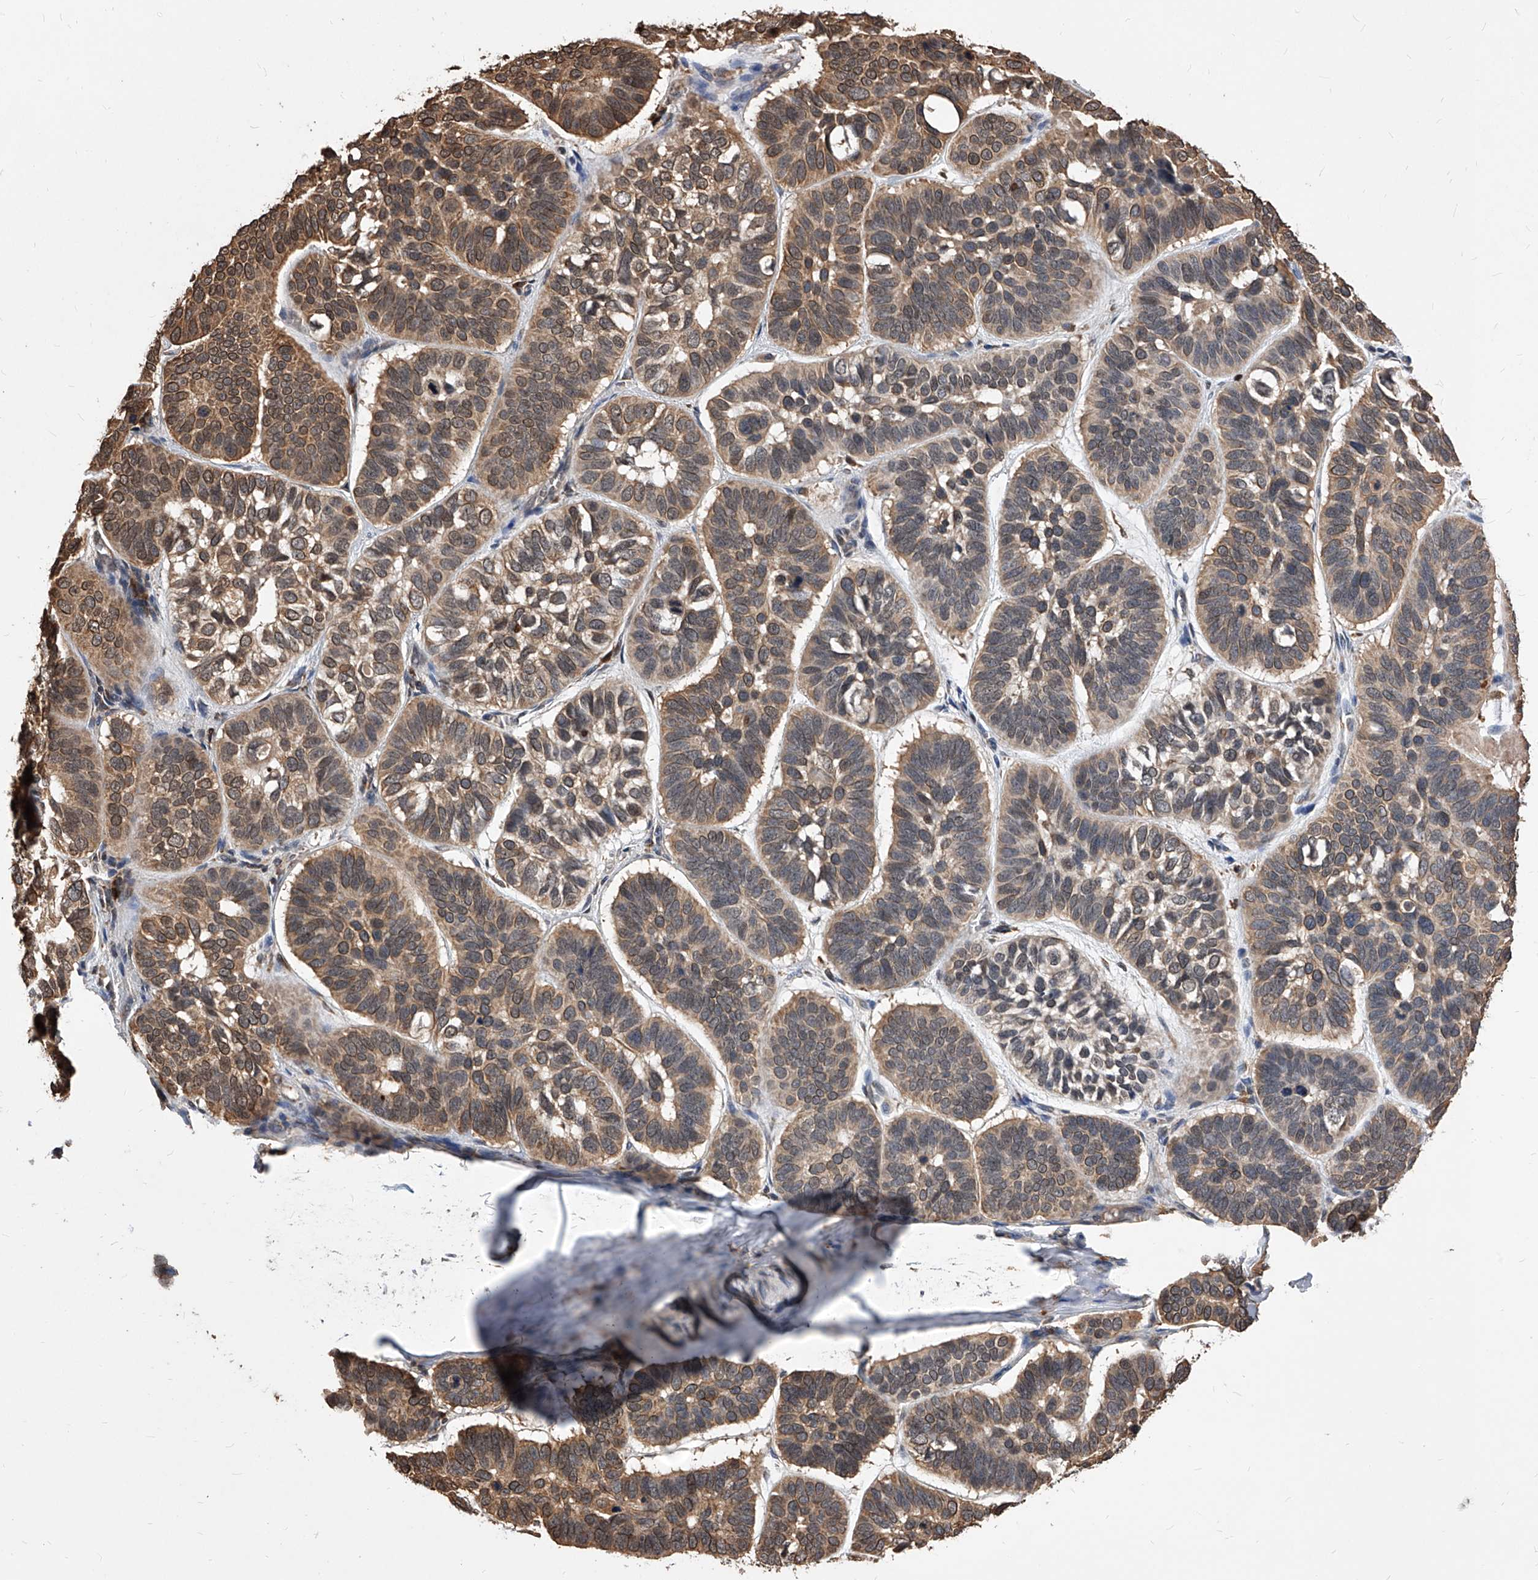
{"staining": {"intensity": "moderate", "quantity": "25%-75%", "location": "cytoplasmic/membranous,nuclear"}, "tissue": "skin cancer", "cell_type": "Tumor cells", "image_type": "cancer", "snomed": [{"axis": "morphology", "description": "Basal cell carcinoma"}, {"axis": "topography", "description": "Skin"}], "caption": "Human basal cell carcinoma (skin) stained for a protein (brown) exhibits moderate cytoplasmic/membranous and nuclear positive positivity in about 25%-75% of tumor cells.", "gene": "ID1", "patient": {"sex": "male", "age": 62}}